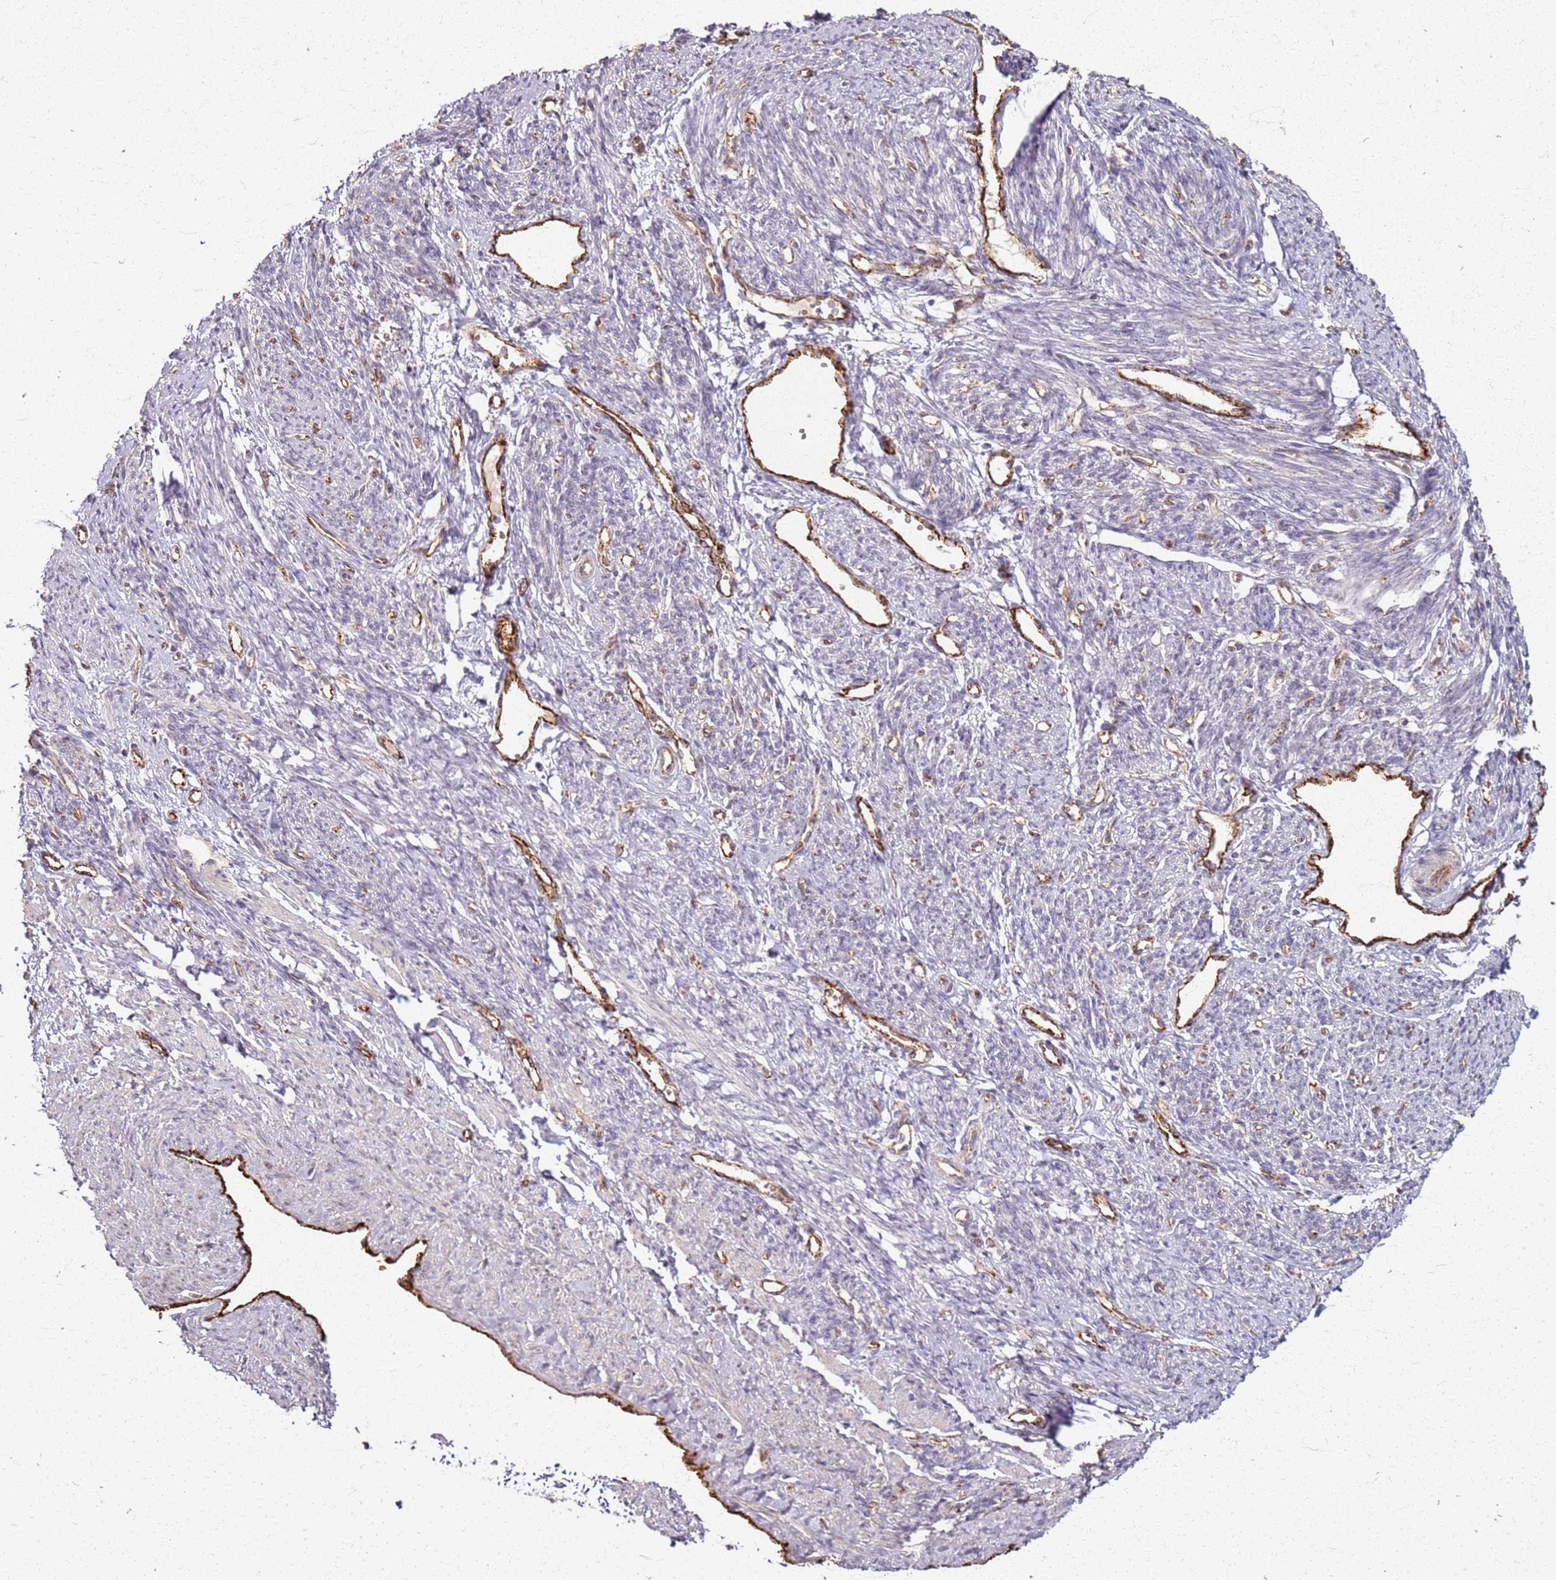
{"staining": {"intensity": "weak", "quantity": "<25%", "location": "cytoplasmic/membranous"}, "tissue": "smooth muscle", "cell_type": "Smooth muscle cells", "image_type": "normal", "snomed": [{"axis": "morphology", "description": "Normal tissue, NOS"}, {"axis": "topography", "description": "Smooth muscle"}, {"axis": "topography", "description": "Uterus"}], "caption": "DAB (3,3'-diaminobenzidine) immunohistochemical staining of unremarkable human smooth muscle shows no significant expression in smooth muscle cells.", "gene": "KRI1", "patient": {"sex": "female", "age": 59}}